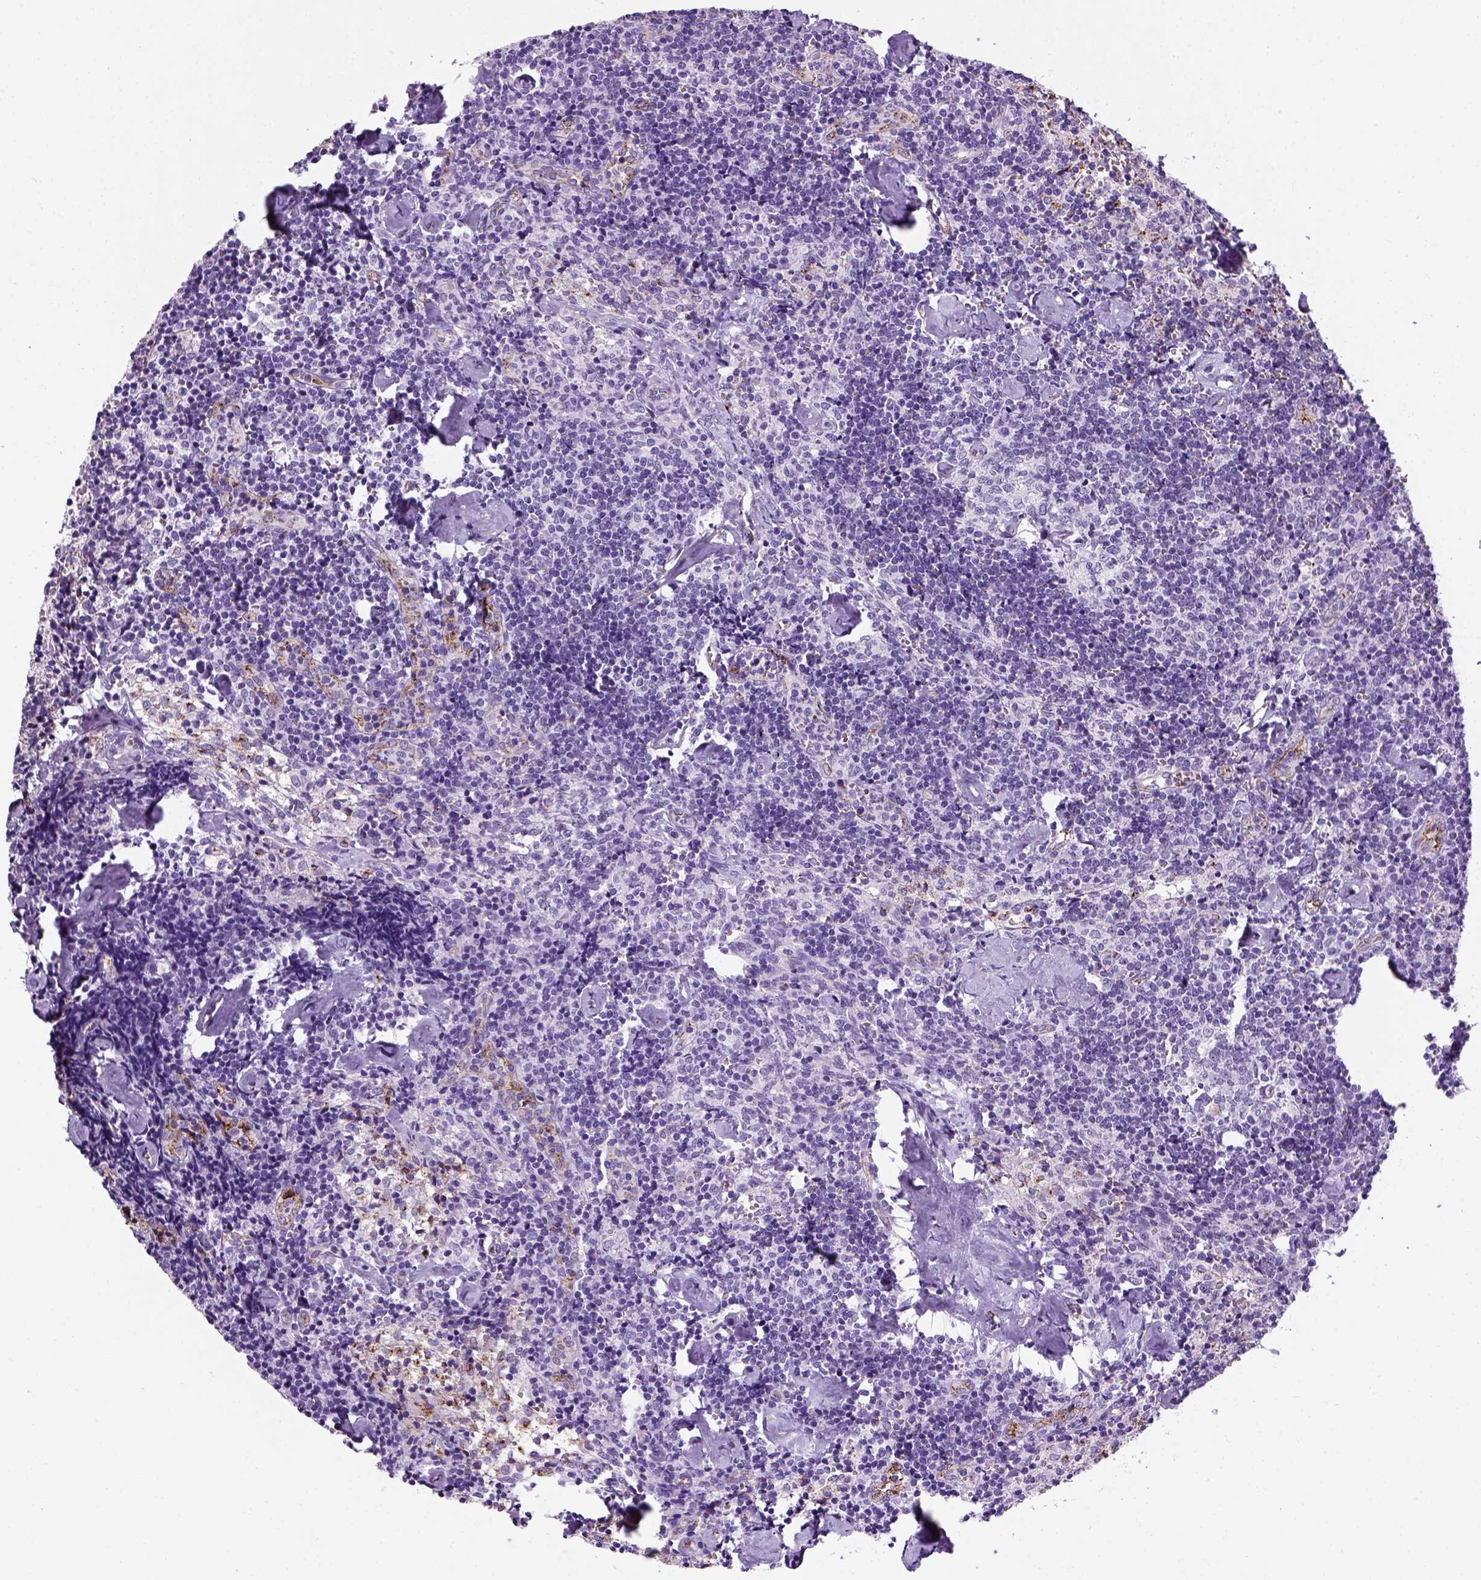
{"staining": {"intensity": "negative", "quantity": "none", "location": "none"}, "tissue": "lymph node", "cell_type": "Germinal center cells", "image_type": "normal", "snomed": [{"axis": "morphology", "description": "Normal tissue, NOS"}, {"axis": "topography", "description": "Lymph node"}], "caption": "Protein analysis of benign lymph node exhibits no significant positivity in germinal center cells.", "gene": "VWF", "patient": {"sex": "female", "age": 50}}